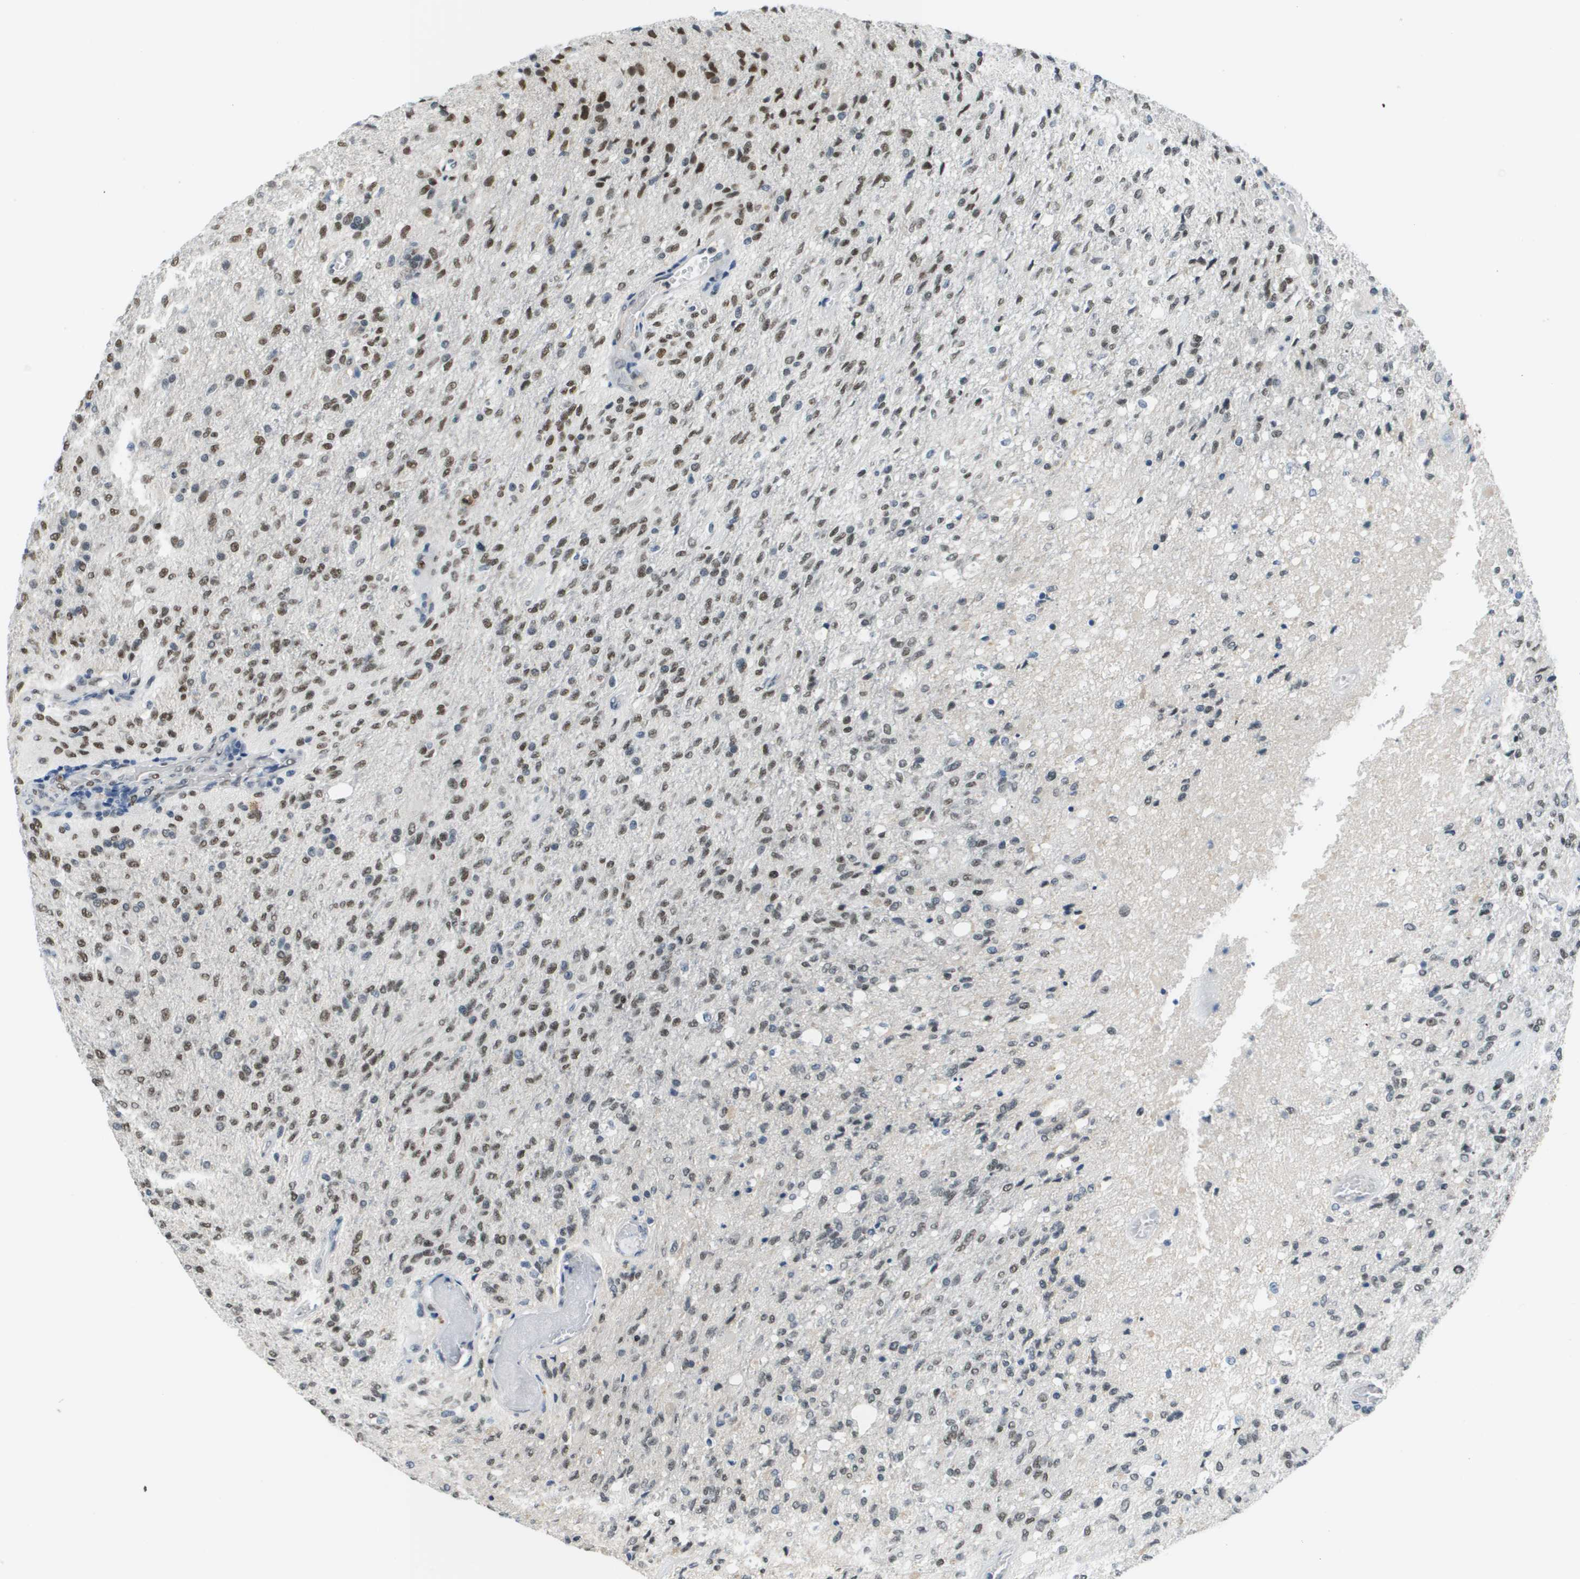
{"staining": {"intensity": "moderate", "quantity": ">75%", "location": "nuclear"}, "tissue": "glioma", "cell_type": "Tumor cells", "image_type": "cancer", "snomed": [{"axis": "morphology", "description": "Normal tissue, NOS"}, {"axis": "morphology", "description": "Glioma, malignant, High grade"}, {"axis": "topography", "description": "Cerebral cortex"}], "caption": "Glioma stained with DAB immunohistochemistry (IHC) displays medium levels of moderate nuclear staining in approximately >75% of tumor cells.", "gene": "CBX5", "patient": {"sex": "male", "age": 77}}